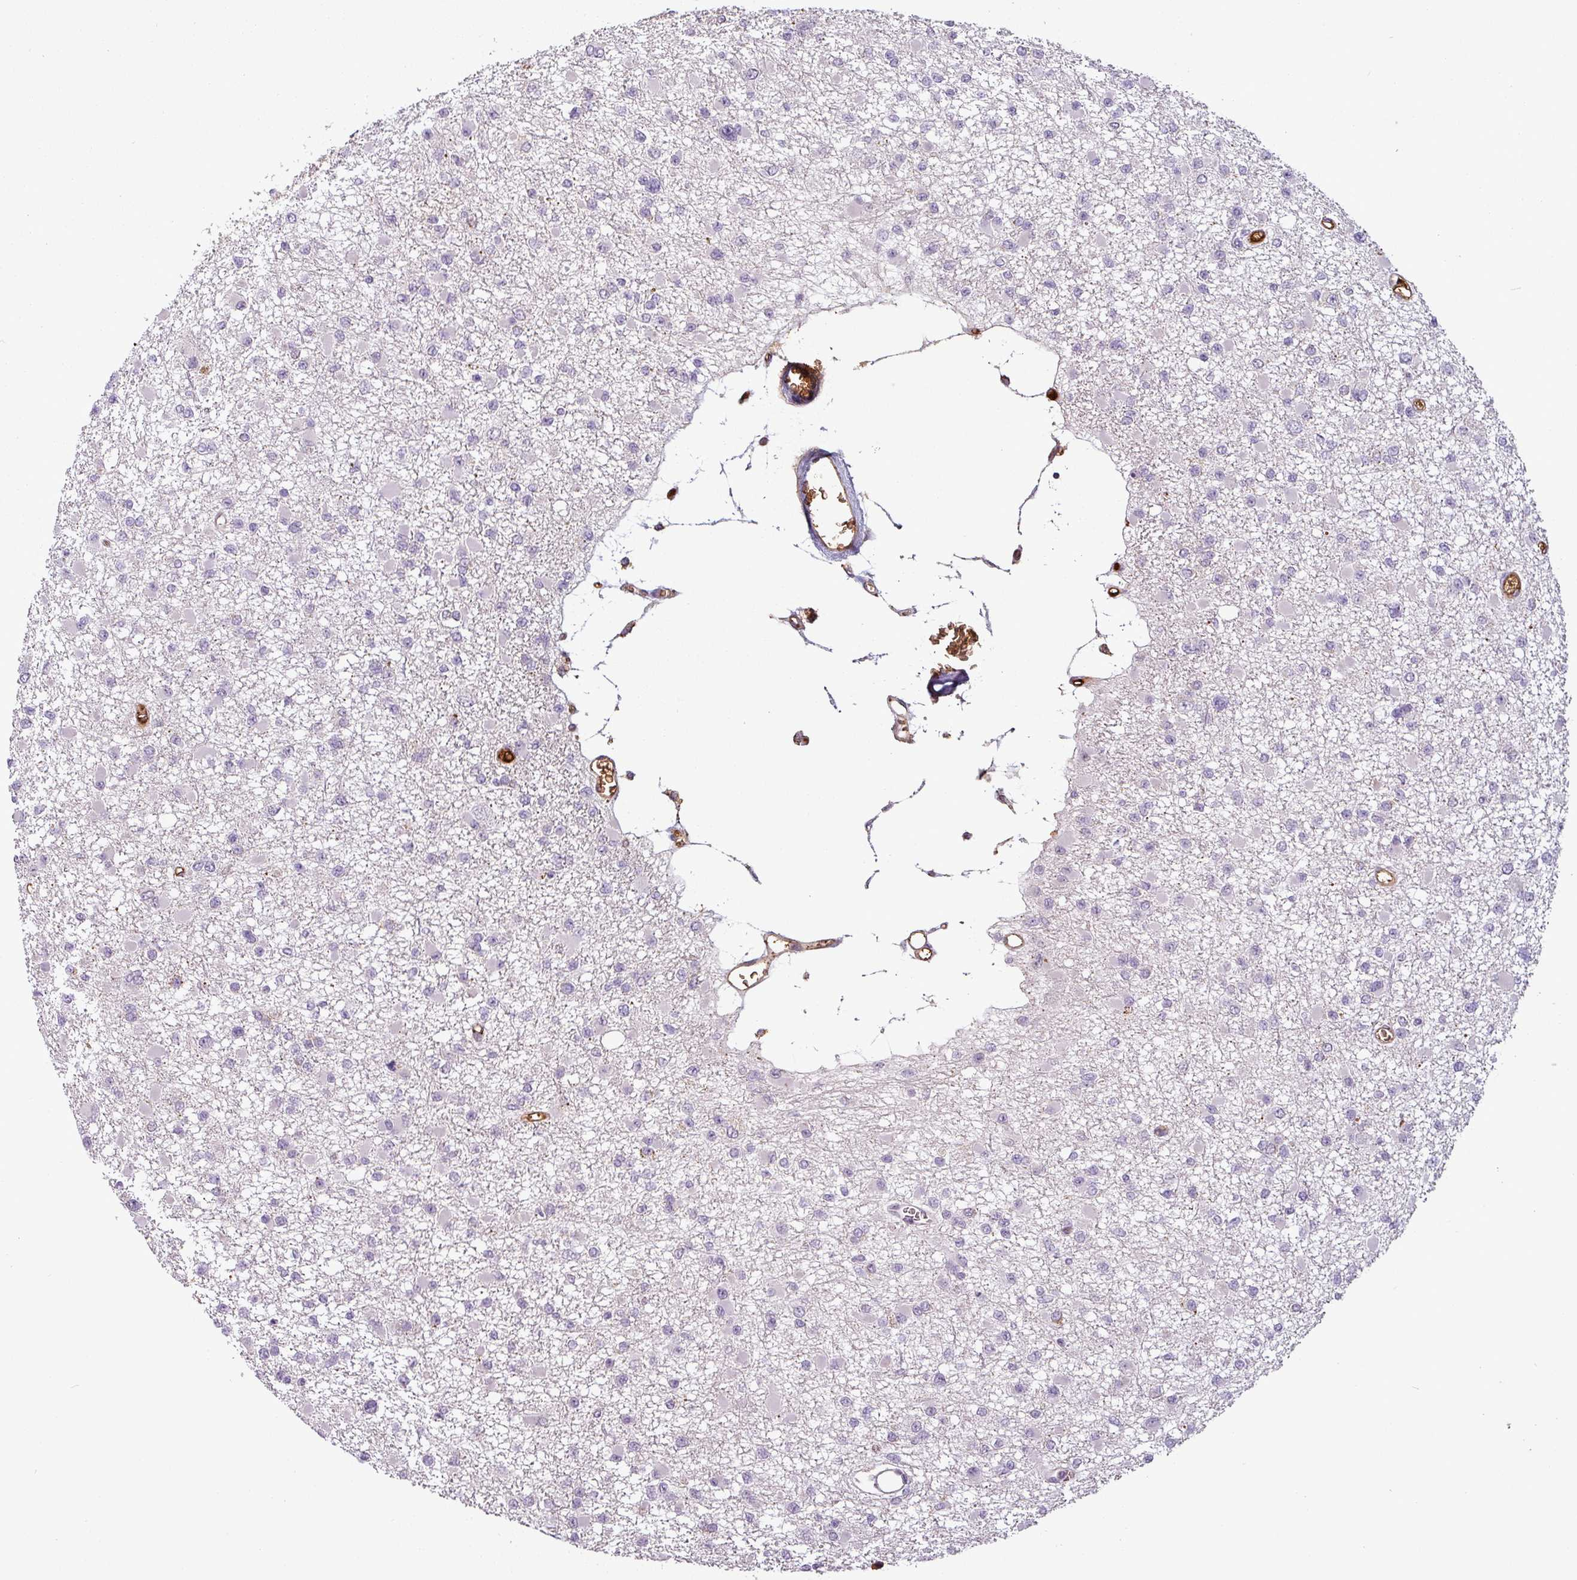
{"staining": {"intensity": "negative", "quantity": "none", "location": "none"}, "tissue": "glioma", "cell_type": "Tumor cells", "image_type": "cancer", "snomed": [{"axis": "morphology", "description": "Glioma, malignant, Low grade"}, {"axis": "topography", "description": "Brain"}], "caption": "IHC of human glioma demonstrates no expression in tumor cells. (IHC, brightfield microscopy, high magnification).", "gene": "APOC1", "patient": {"sex": "female", "age": 22}}